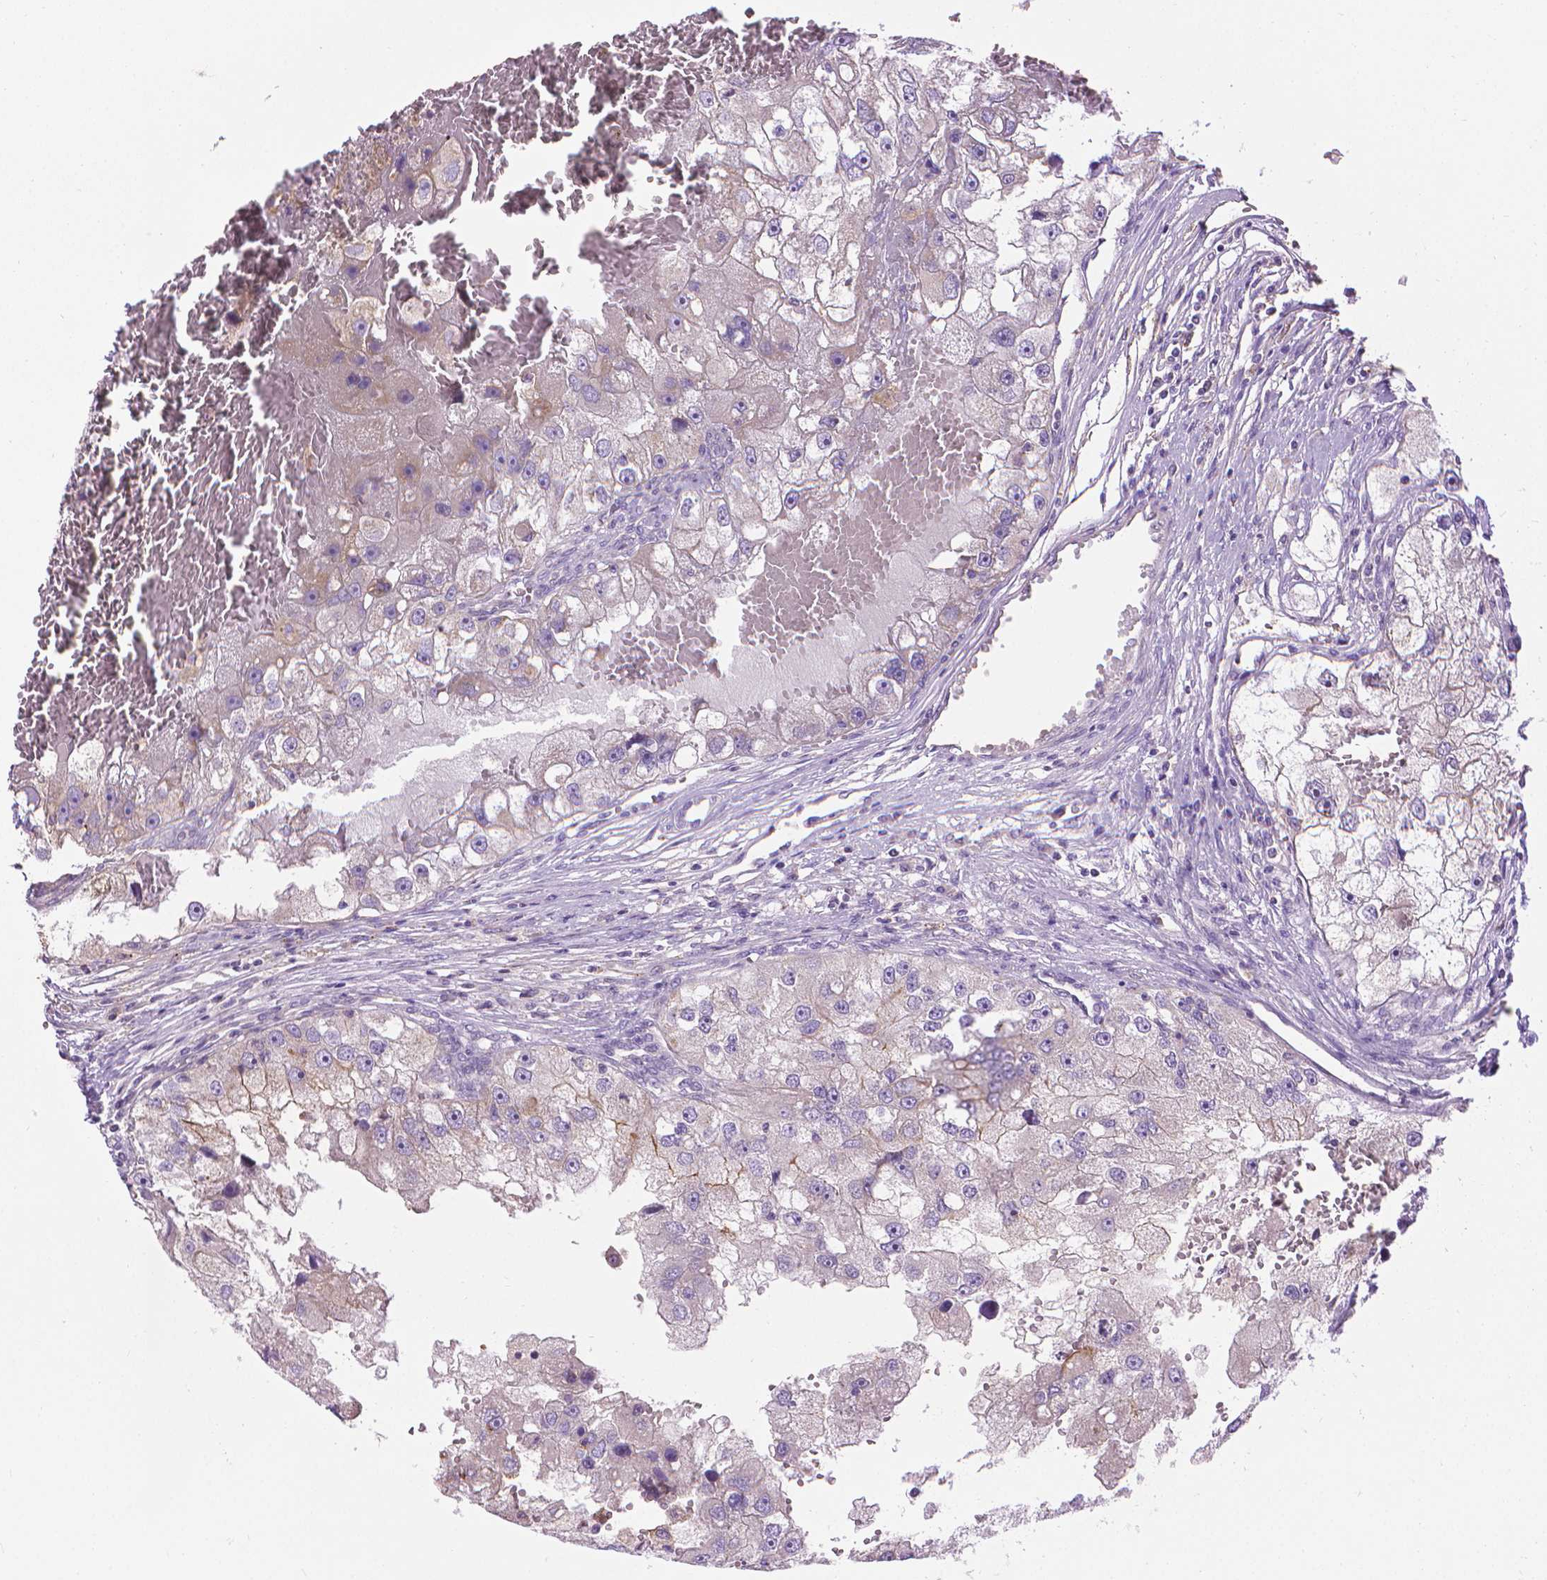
{"staining": {"intensity": "weak", "quantity": "<25%", "location": "cytoplasmic/membranous"}, "tissue": "renal cancer", "cell_type": "Tumor cells", "image_type": "cancer", "snomed": [{"axis": "morphology", "description": "Adenocarcinoma, NOS"}, {"axis": "topography", "description": "Kidney"}], "caption": "Adenocarcinoma (renal) was stained to show a protein in brown. There is no significant positivity in tumor cells.", "gene": "SLC51B", "patient": {"sex": "male", "age": 63}}